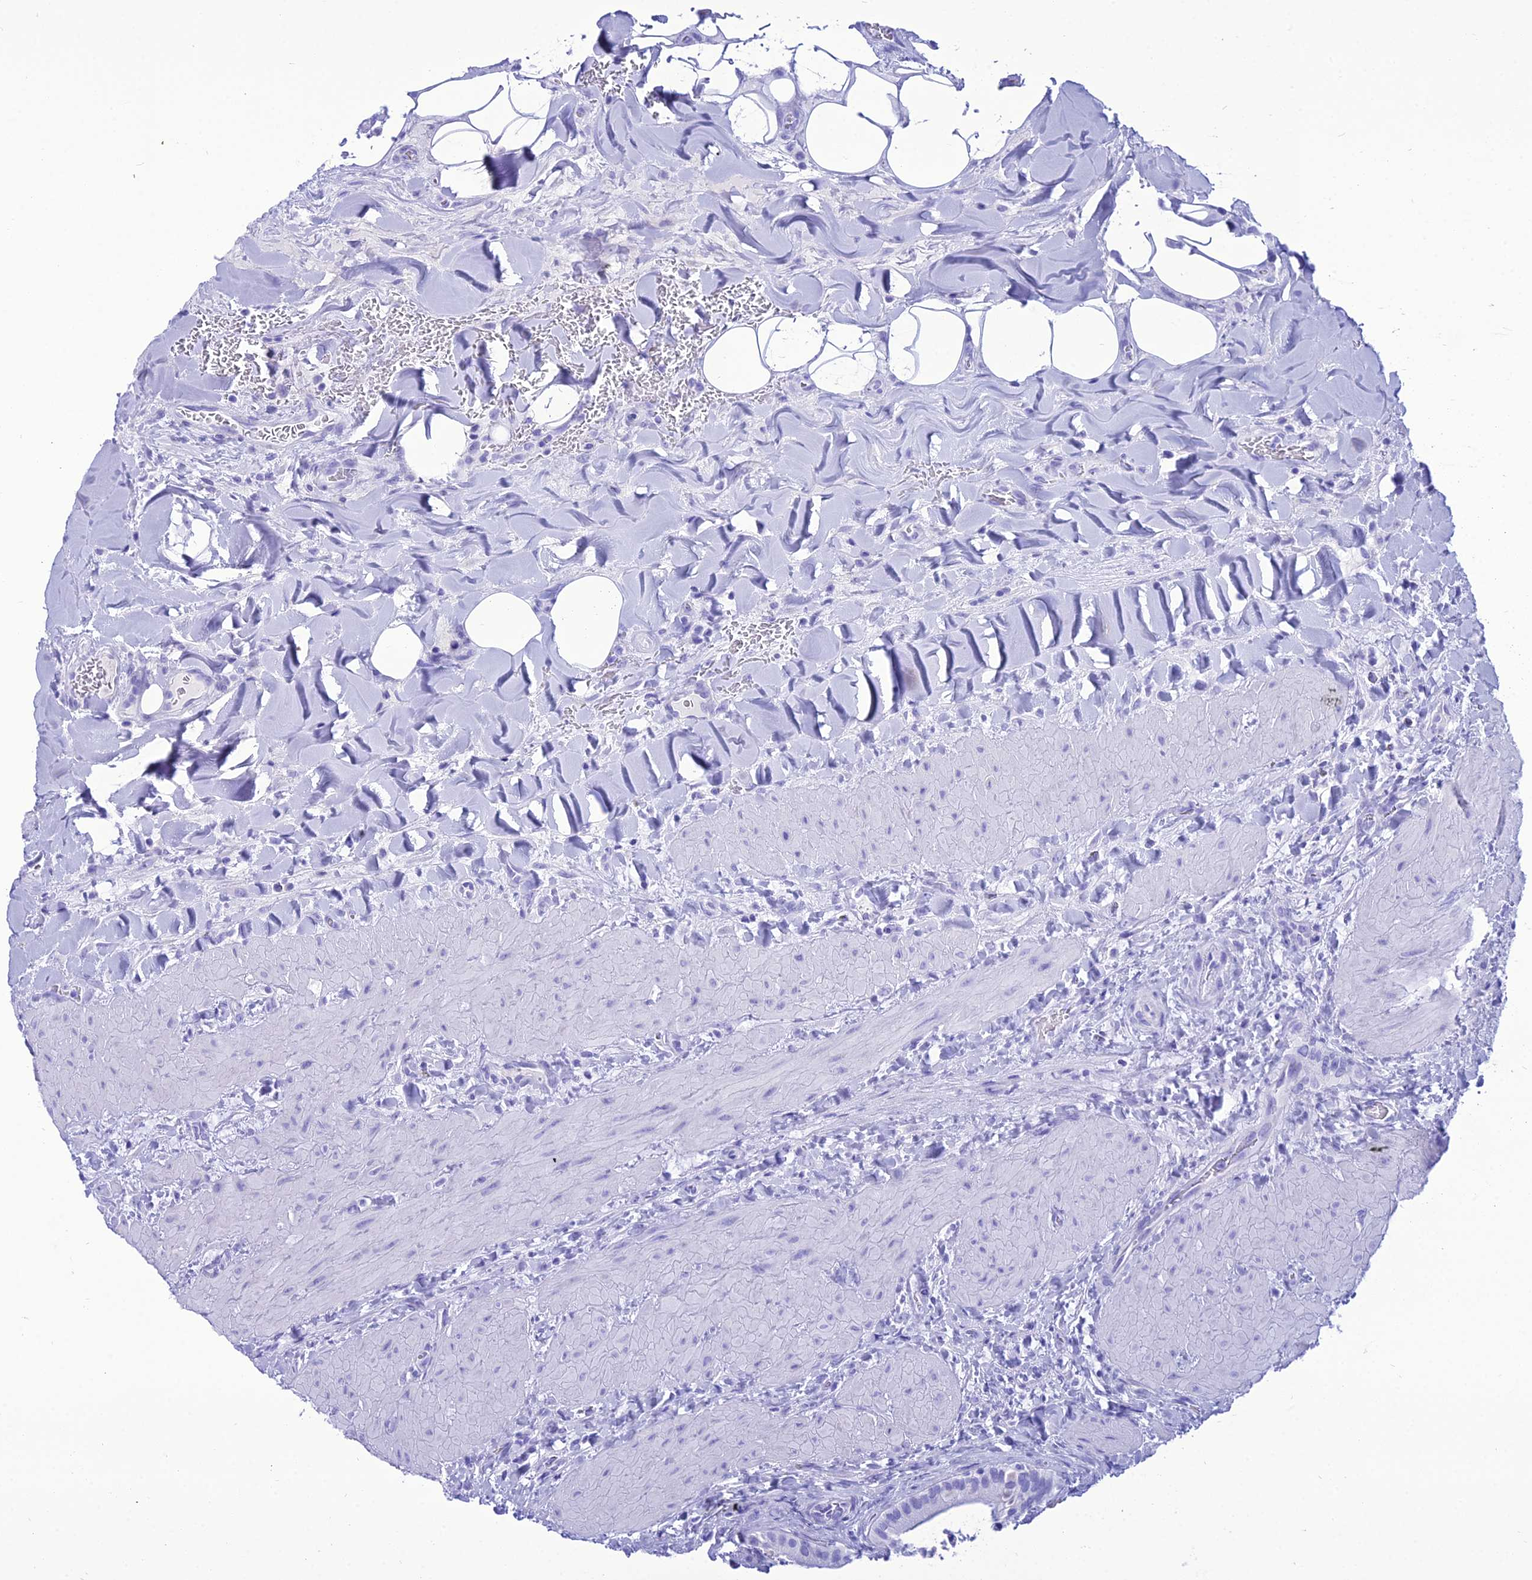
{"staining": {"intensity": "negative", "quantity": "none", "location": "none"}, "tissue": "gallbladder", "cell_type": "Glandular cells", "image_type": "normal", "snomed": [{"axis": "morphology", "description": "Normal tissue, NOS"}, {"axis": "topography", "description": "Gallbladder"}], "caption": "The immunohistochemistry histopathology image has no significant expression in glandular cells of gallbladder. Brightfield microscopy of immunohistochemistry stained with DAB (3,3'-diaminobenzidine) (brown) and hematoxylin (blue), captured at high magnification.", "gene": "PNMA5", "patient": {"sex": "male", "age": 24}}